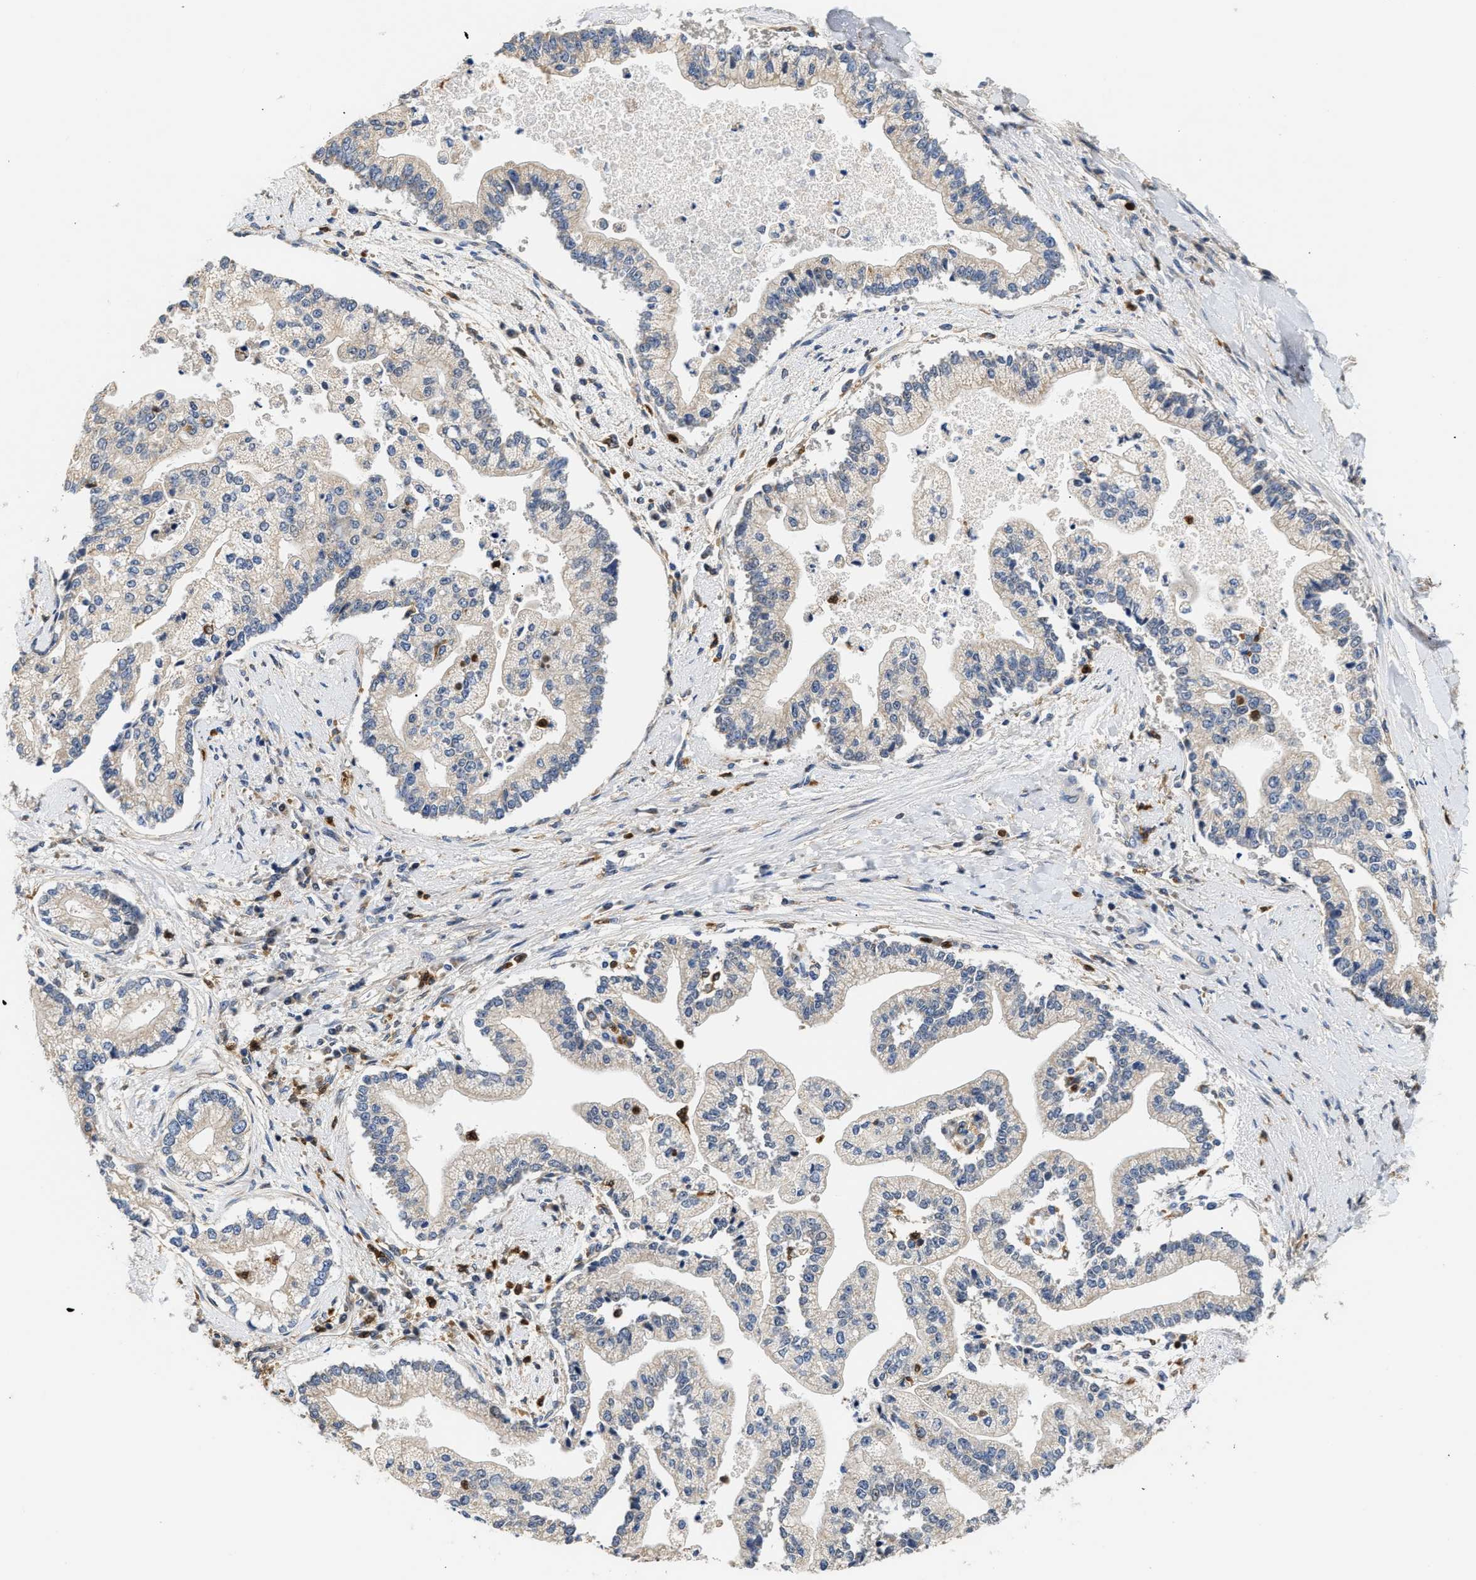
{"staining": {"intensity": "weak", "quantity": "<25%", "location": "cytoplasmic/membranous"}, "tissue": "liver cancer", "cell_type": "Tumor cells", "image_type": "cancer", "snomed": [{"axis": "morphology", "description": "Cholangiocarcinoma"}, {"axis": "topography", "description": "Liver"}], "caption": "The immunohistochemistry photomicrograph has no significant staining in tumor cells of cholangiocarcinoma (liver) tissue.", "gene": "RAB31", "patient": {"sex": "male", "age": 50}}